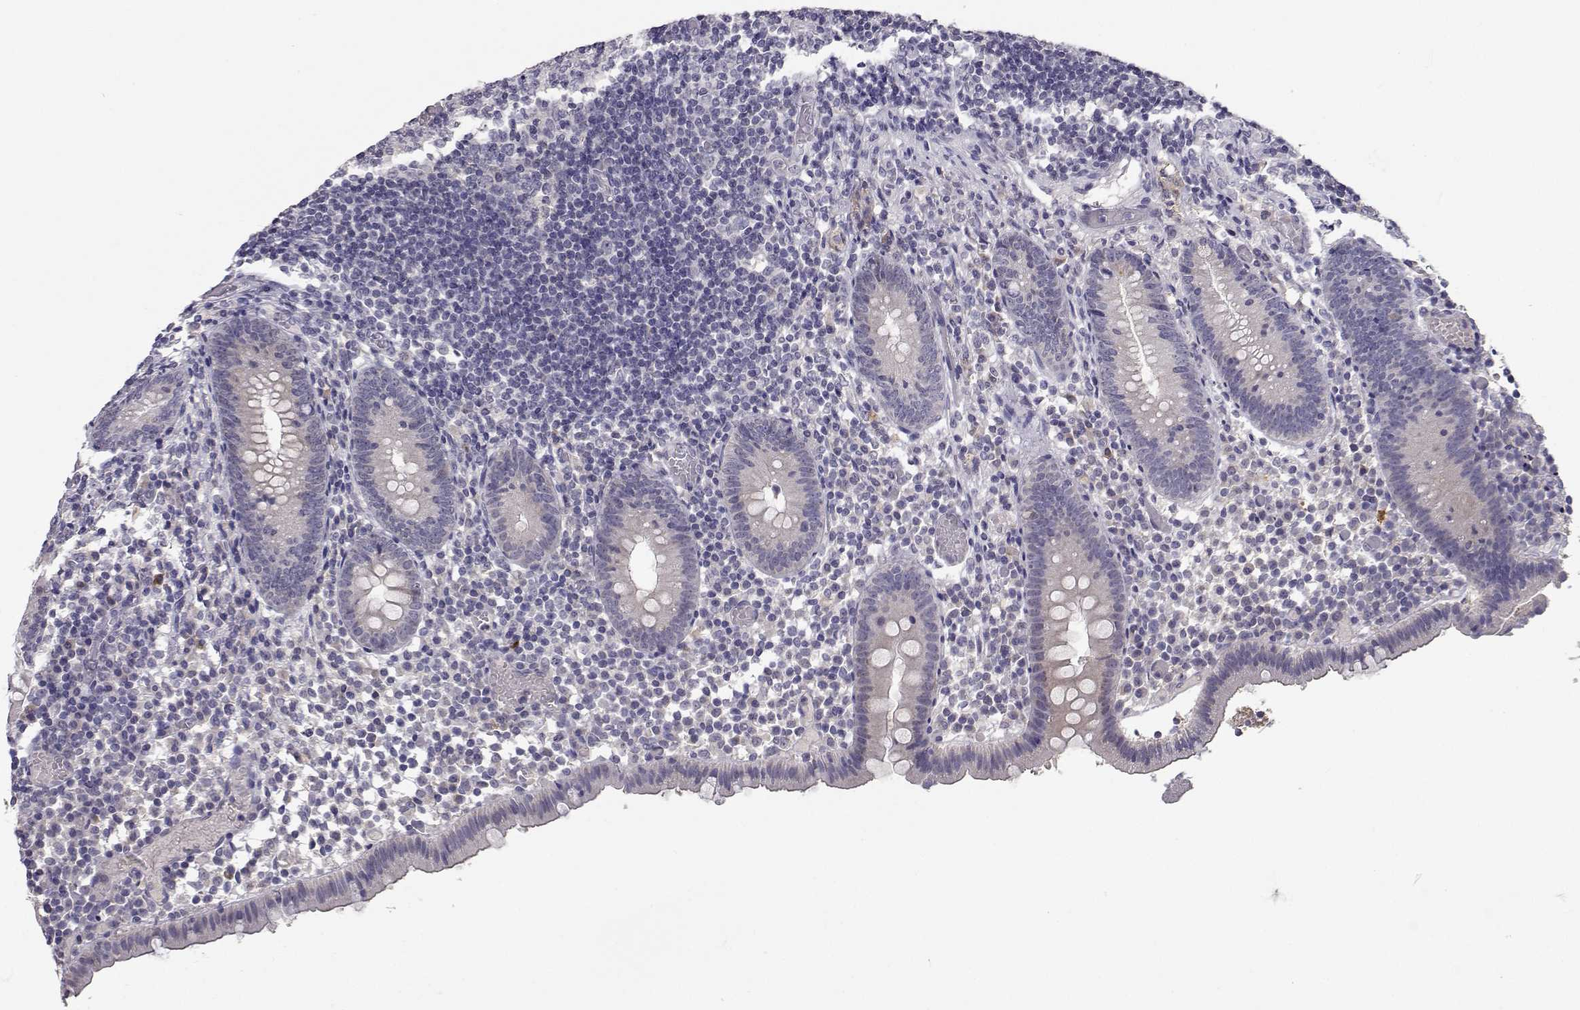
{"staining": {"intensity": "negative", "quantity": "none", "location": "none"}, "tissue": "appendix", "cell_type": "Glandular cells", "image_type": "normal", "snomed": [{"axis": "morphology", "description": "Normal tissue, NOS"}, {"axis": "topography", "description": "Appendix"}], "caption": "High magnification brightfield microscopy of unremarkable appendix stained with DAB (brown) and counterstained with hematoxylin (blue): glandular cells show no significant positivity. The staining was performed using DAB to visualize the protein expression in brown, while the nuclei were stained in blue with hematoxylin (Magnification: 20x).", "gene": "SLC6A3", "patient": {"sex": "female", "age": 32}}